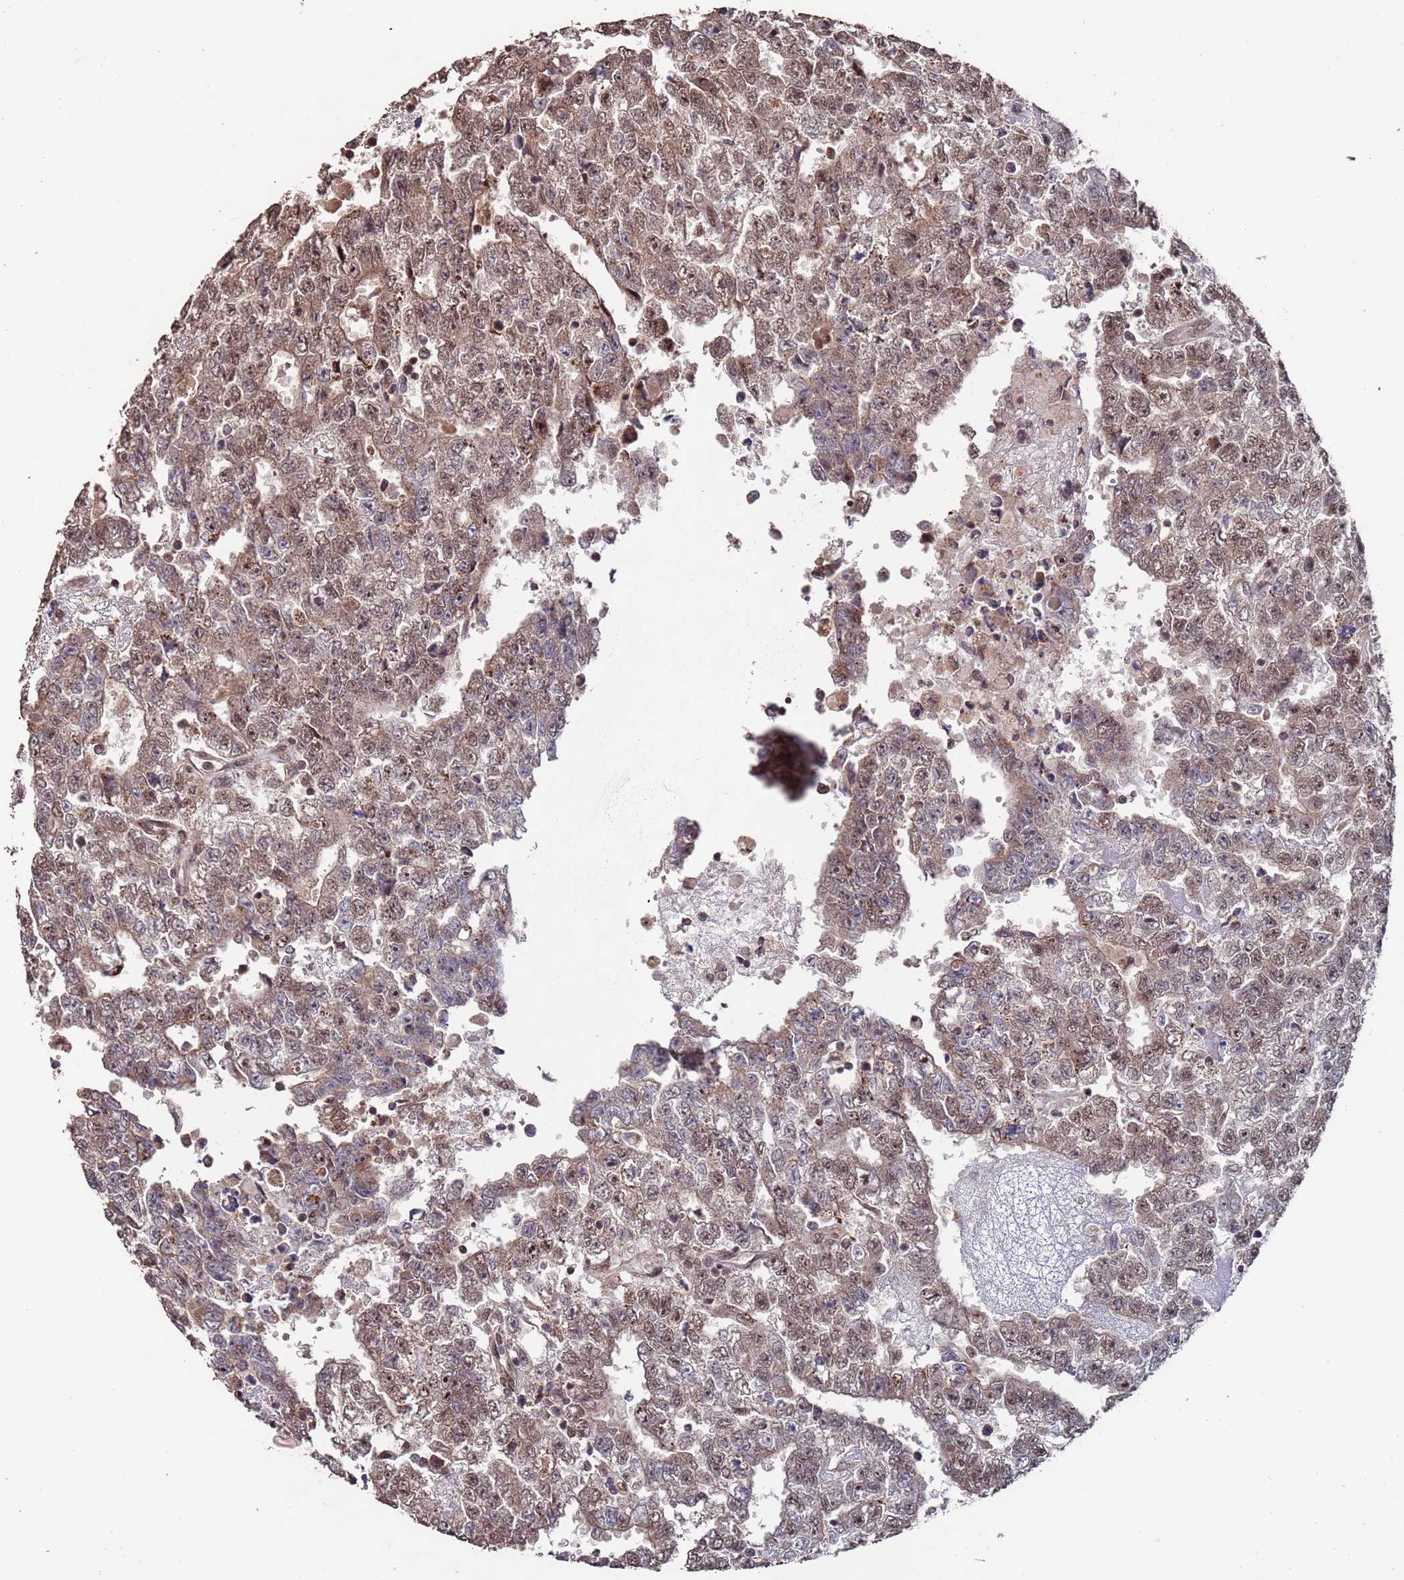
{"staining": {"intensity": "weak", "quantity": ">75%", "location": "cytoplasmic/membranous,nuclear"}, "tissue": "testis cancer", "cell_type": "Tumor cells", "image_type": "cancer", "snomed": [{"axis": "morphology", "description": "Carcinoma, Embryonal, NOS"}, {"axis": "topography", "description": "Testis"}], "caption": "Weak cytoplasmic/membranous and nuclear protein expression is seen in approximately >75% of tumor cells in embryonal carcinoma (testis).", "gene": "PRR7", "patient": {"sex": "male", "age": 25}}